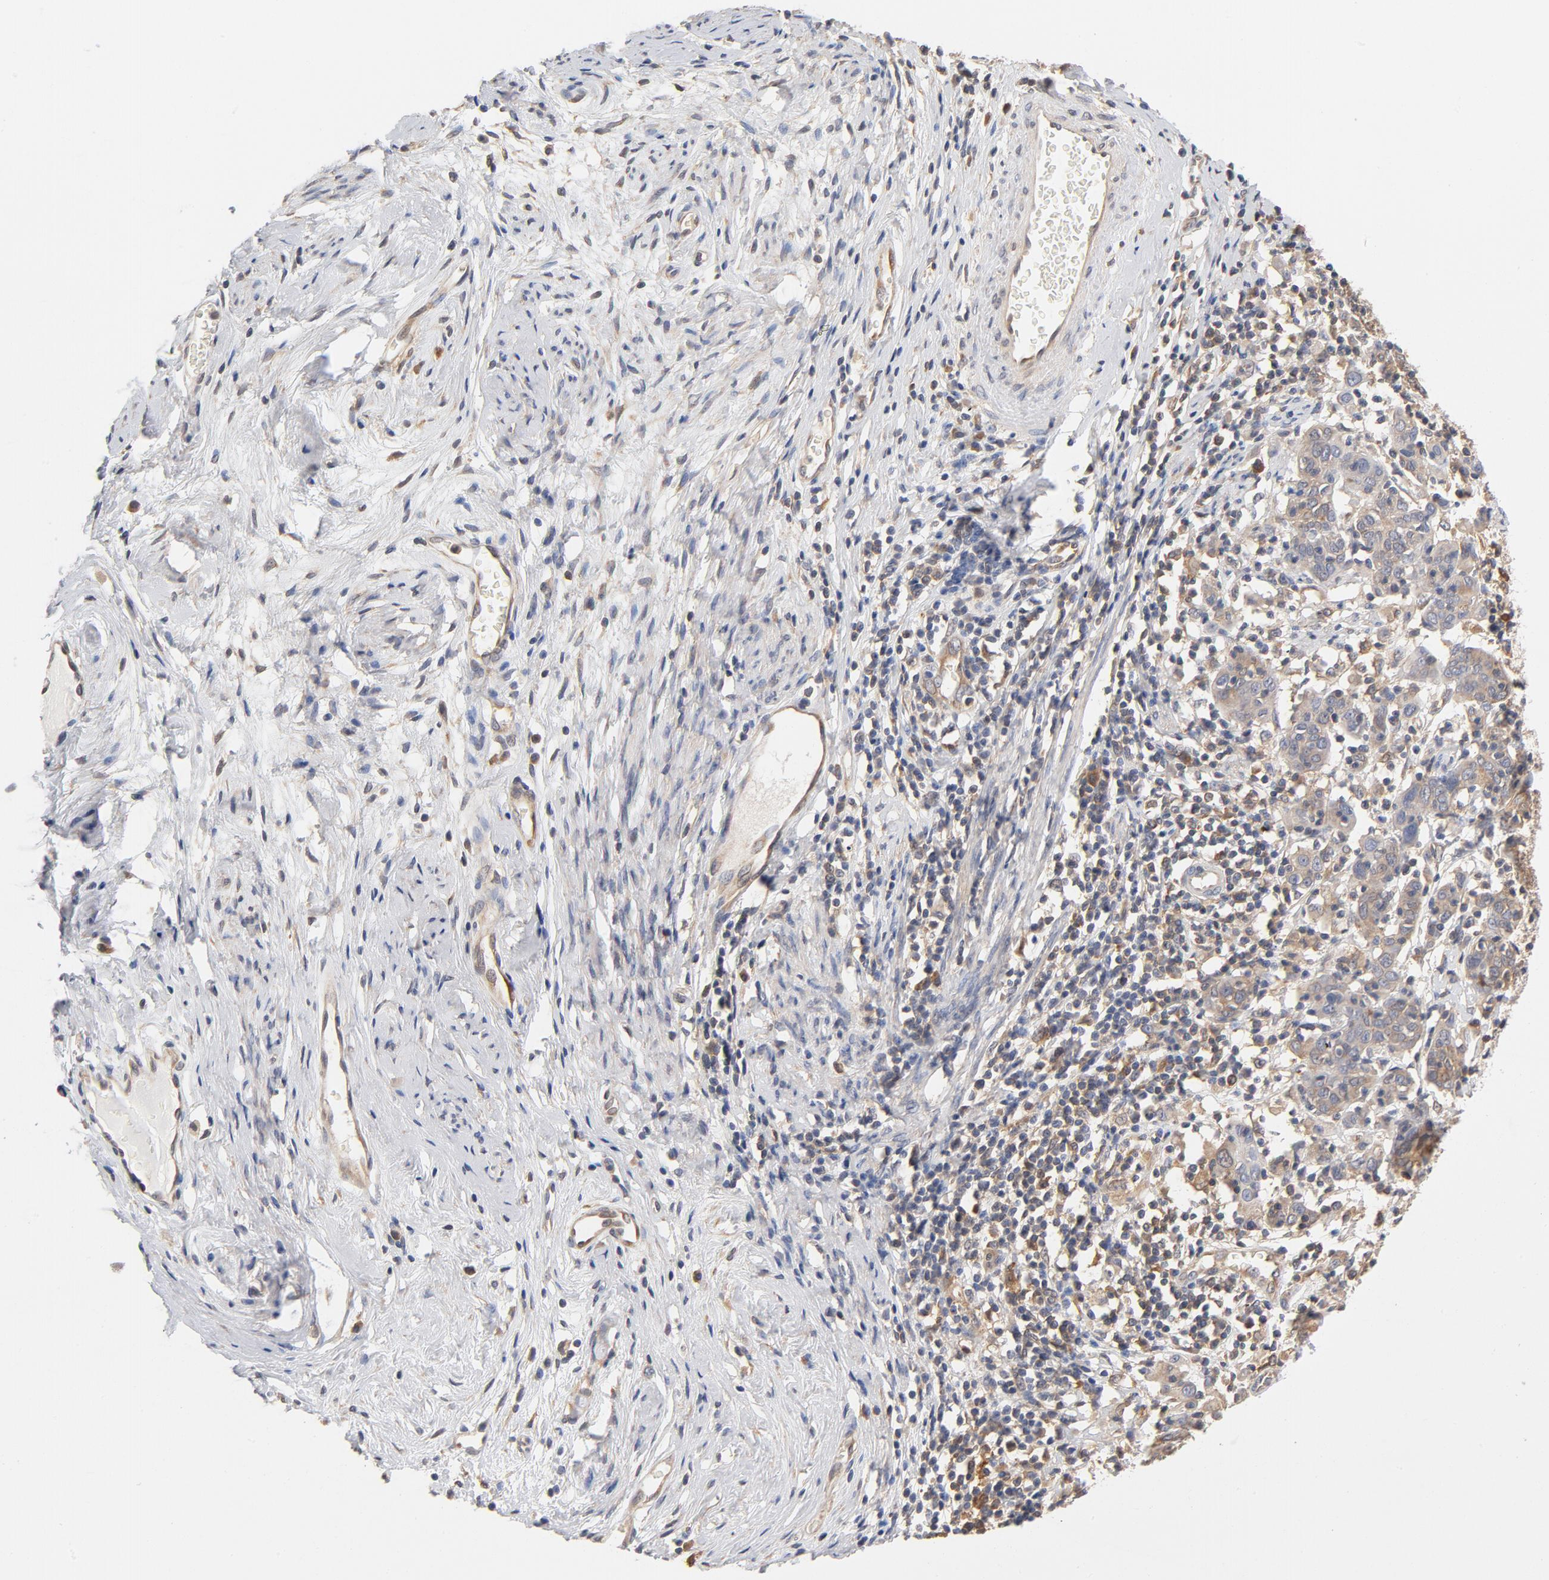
{"staining": {"intensity": "negative", "quantity": "none", "location": "none"}, "tissue": "cervical cancer", "cell_type": "Tumor cells", "image_type": "cancer", "snomed": [{"axis": "morphology", "description": "Normal tissue, NOS"}, {"axis": "morphology", "description": "Squamous cell carcinoma, NOS"}, {"axis": "topography", "description": "Cervix"}], "caption": "Image shows no significant protein staining in tumor cells of cervical cancer (squamous cell carcinoma).", "gene": "ASMTL", "patient": {"sex": "female", "age": 67}}